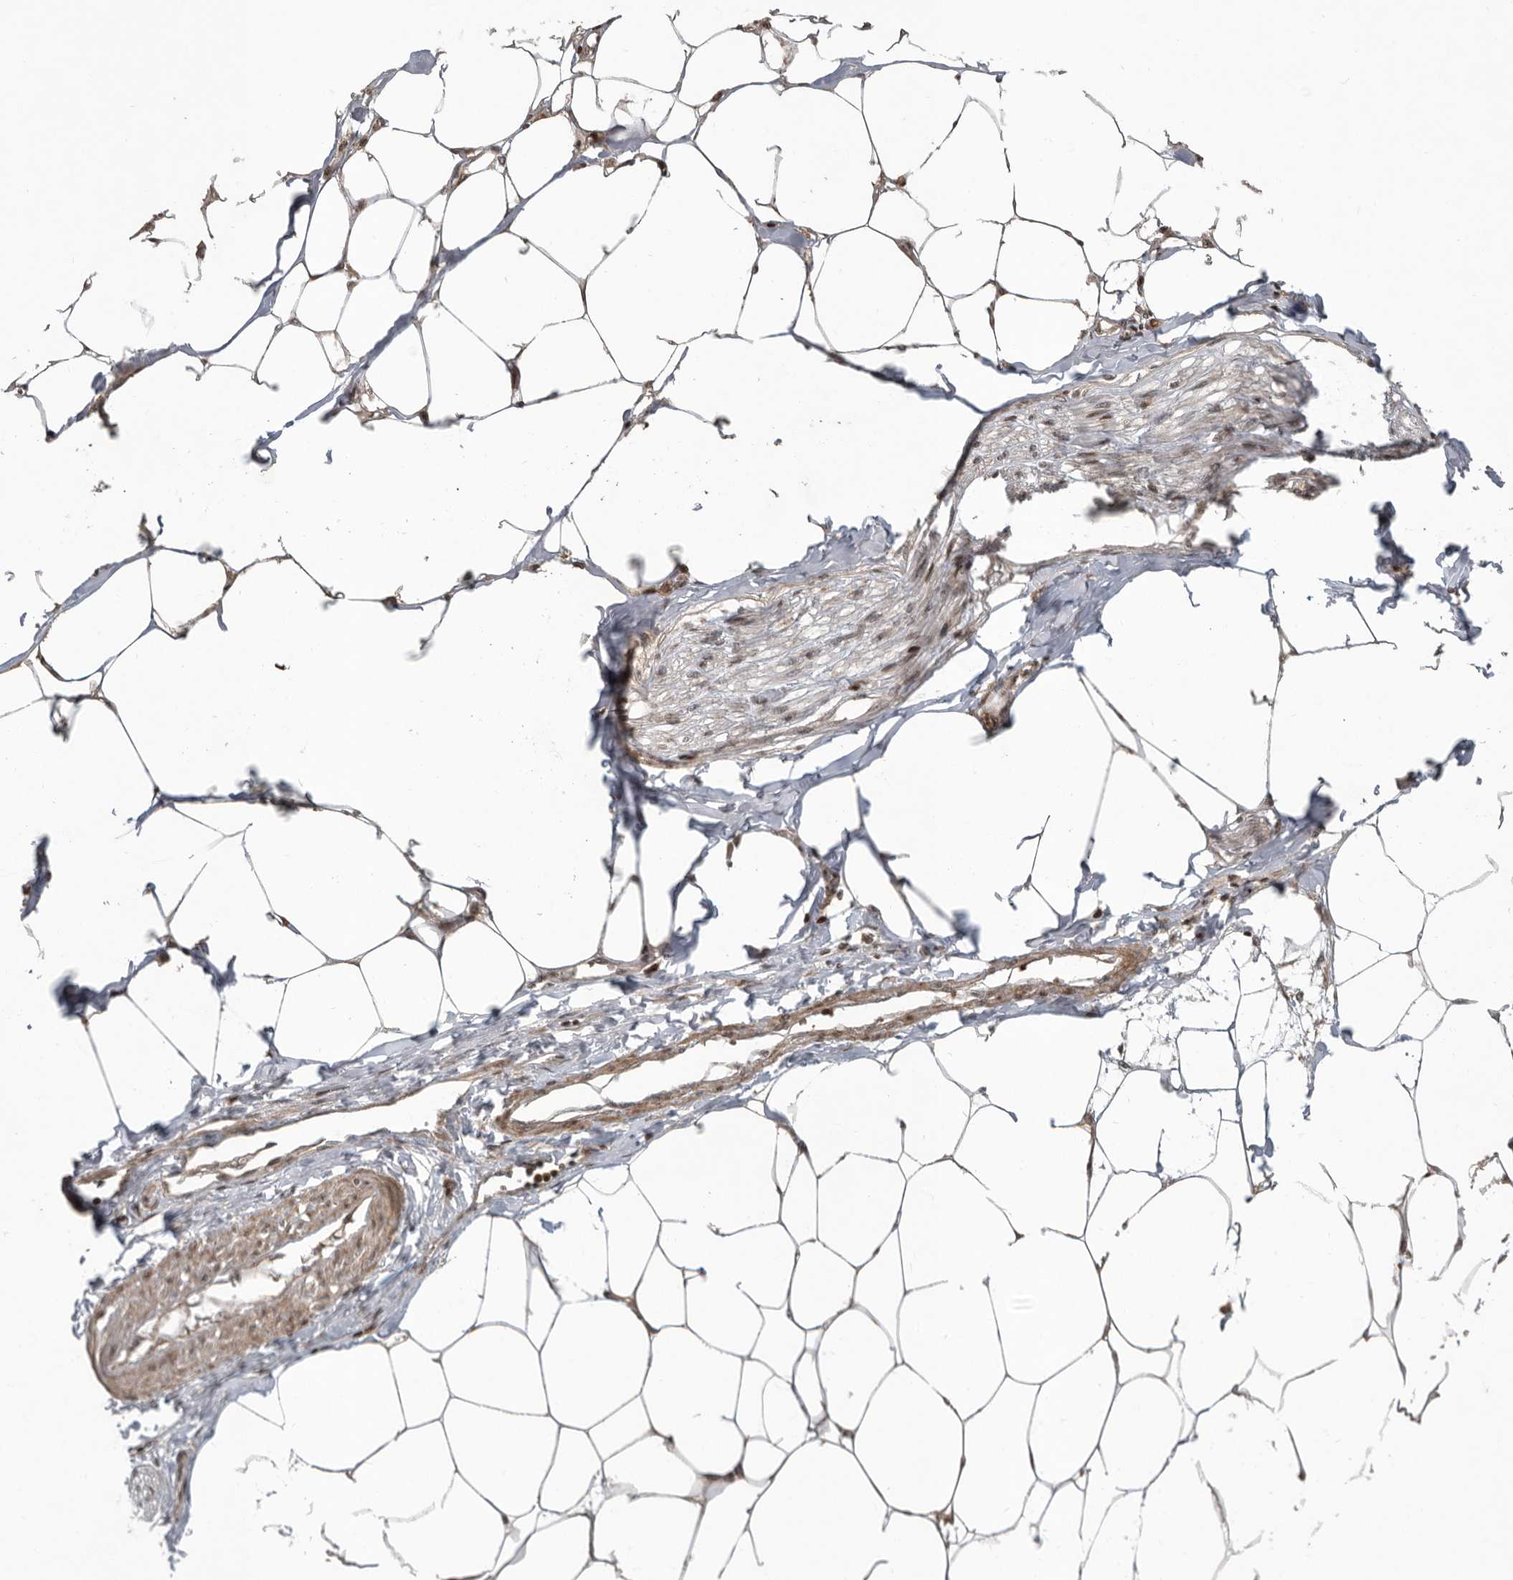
{"staining": {"intensity": "negative", "quantity": "none", "location": "none"}, "tissue": "adipose tissue", "cell_type": "Adipocytes", "image_type": "normal", "snomed": [{"axis": "morphology", "description": "Normal tissue, NOS"}, {"axis": "morphology", "description": "Adenocarcinoma, NOS"}, {"axis": "topography", "description": "Colon"}, {"axis": "topography", "description": "Peripheral nerve tissue"}], "caption": "The immunohistochemistry (IHC) micrograph has no significant positivity in adipocytes of adipose tissue. (DAB IHC with hematoxylin counter stain).", "gene": "RABIF", "patient": {"sex": "male", "age": 14}}